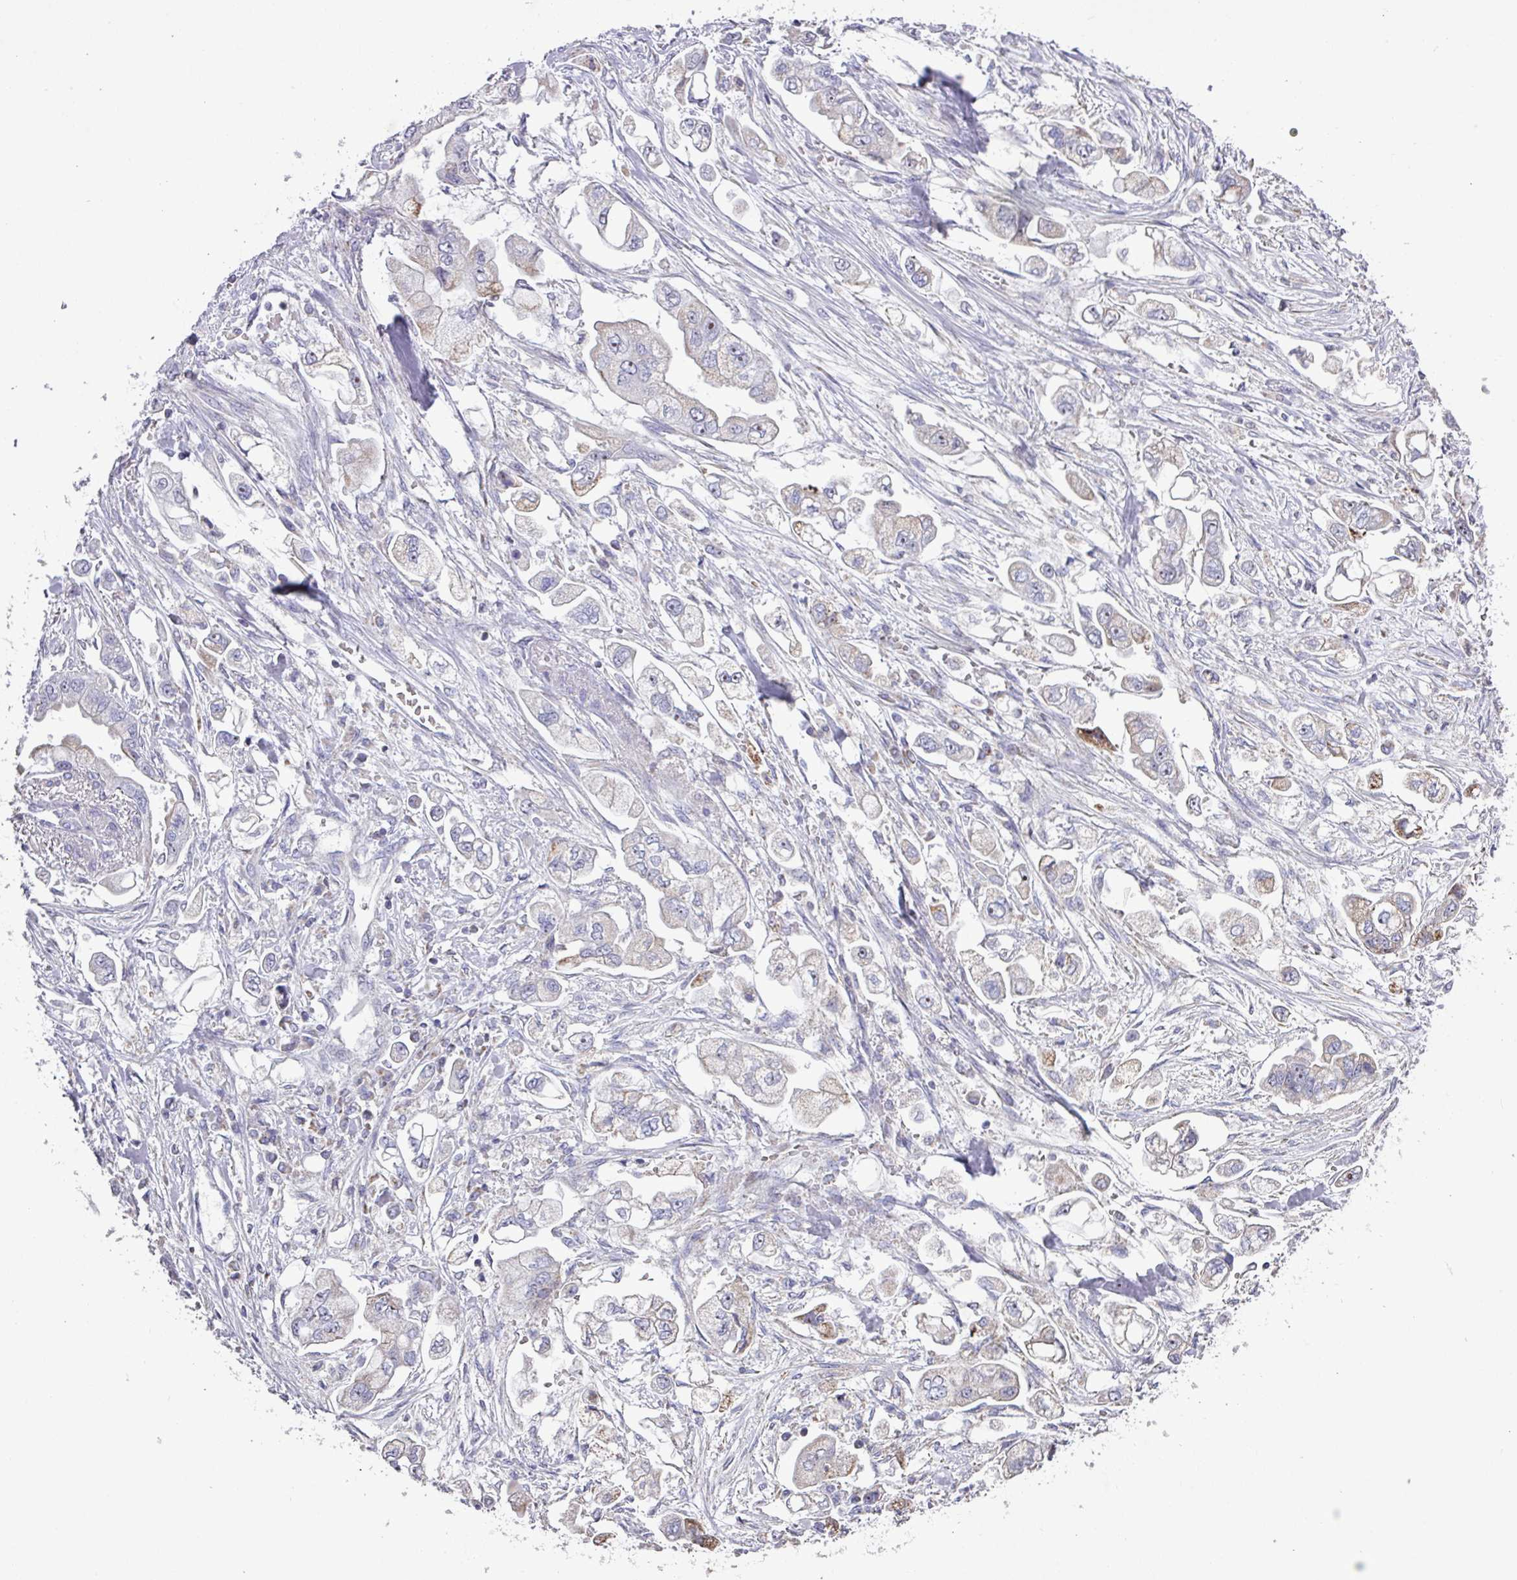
{"staining": {"intensity": "weak", "quantity": "<25%", "location": "cytoplasmic/membranous"}, "tissue": "stomach cancer", "cell_type": "Tumor cells", "image_type": "cancer", "snomed": [{"axis": "morphology", "description": "Adenocarcinoma, NOS"}, {"axis": "topography", "description": "Stomach"}], "caption": "Stomach cancer stained for a protein using IHC exhibits no staining tumor cells.", "gene": "MT-ND4", "patient": {"sex": "male", "age": 62}}